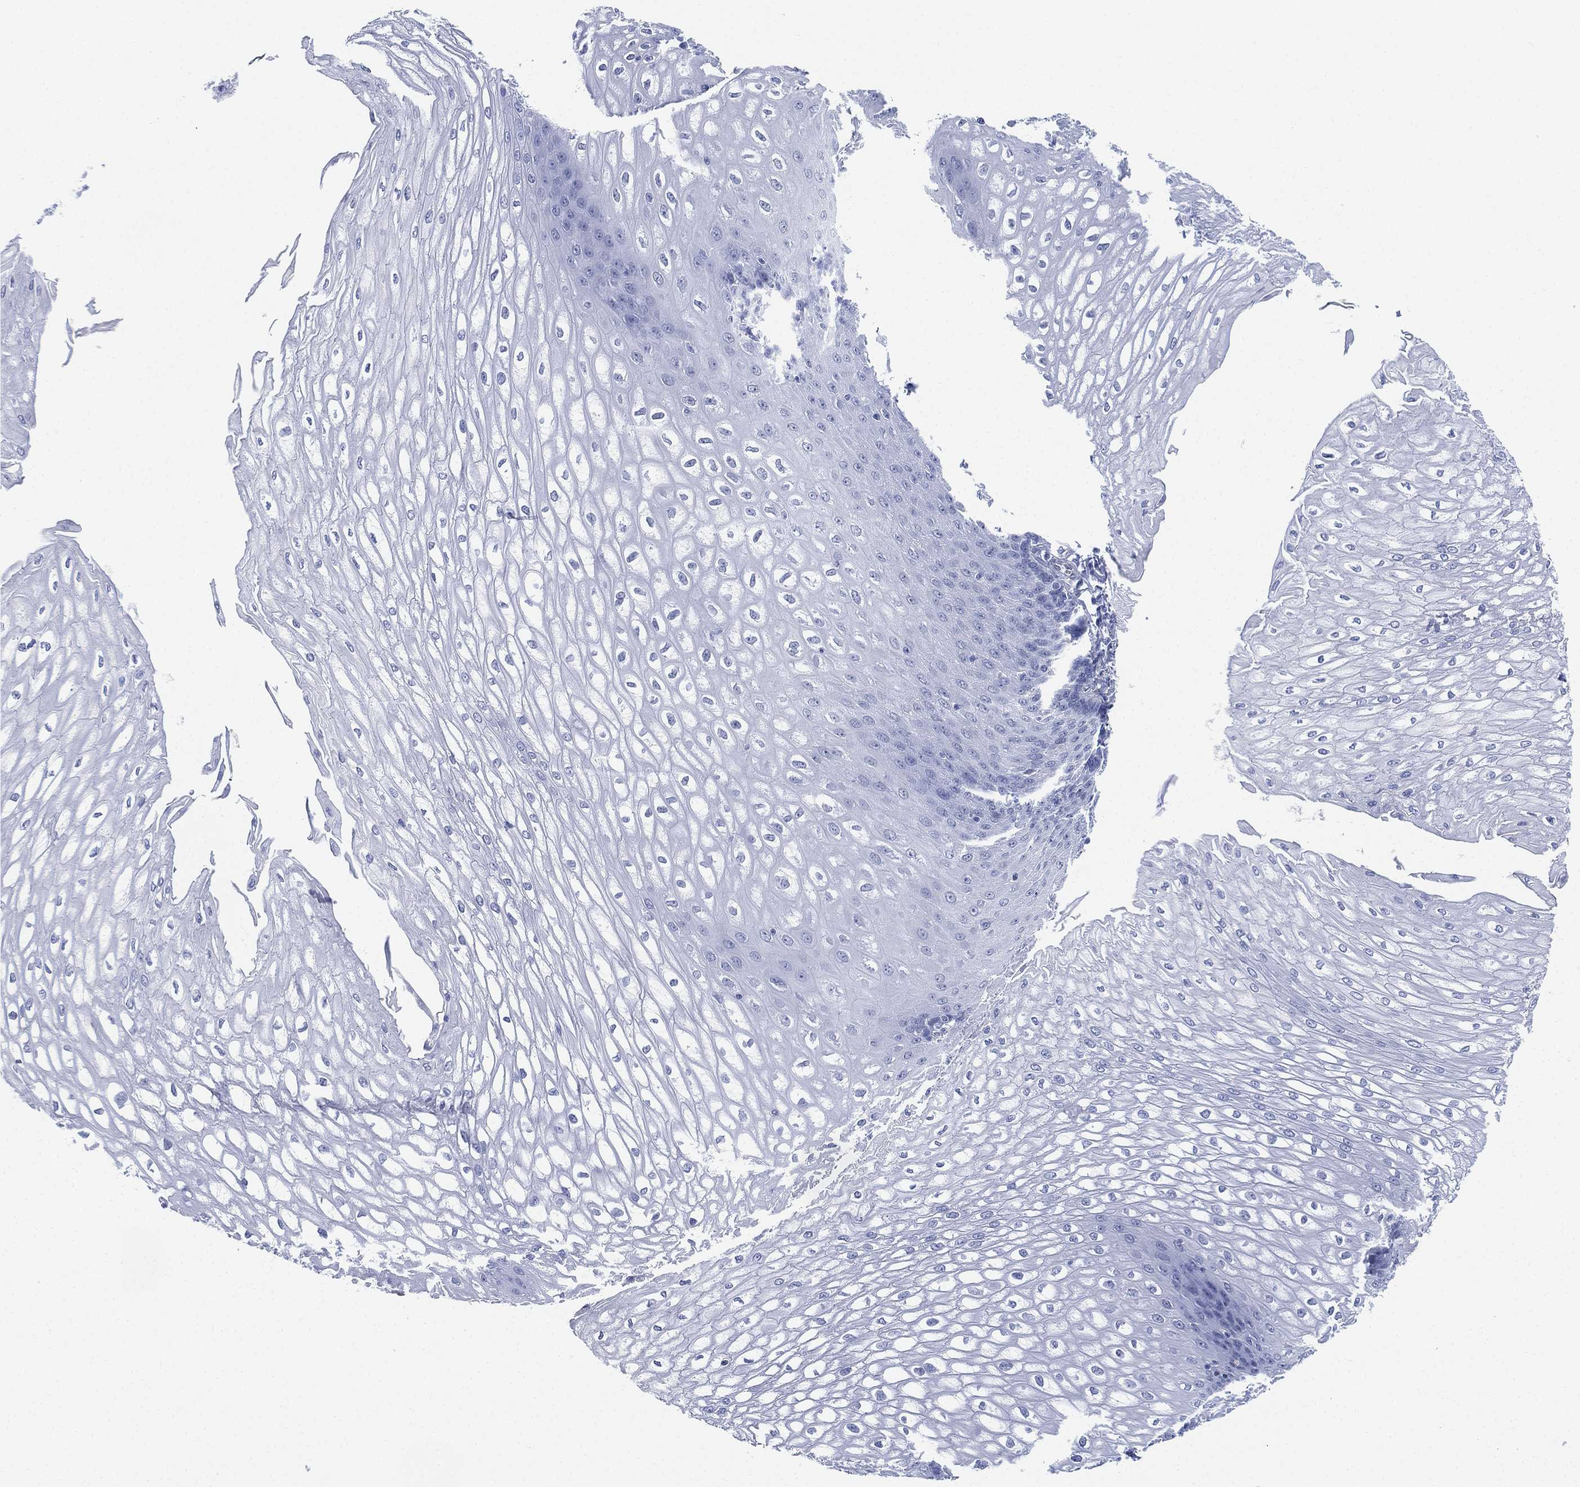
{"staining": {"intensity": "negative", "quantity": "none", "location": "none"}, "tissue": "esophagus", "cell_type": "Squamous epithelial cells", "image_type": "normal", "snomed": [{"axis": "morphology", "description": "Normal tissue, NOS"}, {"axis": "topography", "description": "Esophagus"}], "caption": "Immunohistochemistry image of benign esophagus stained for a protein (brown), which displays no positivity in squamous epithelial cells. (Stains: DAB (3,3'-diaminobenzidine) immunohistochemistry with hematoxylin counter stain, Microscopy: brightfield microscopy at high magnification).", "gene": "PSKH2", "patient": {"sex": "male", "age": 58}}